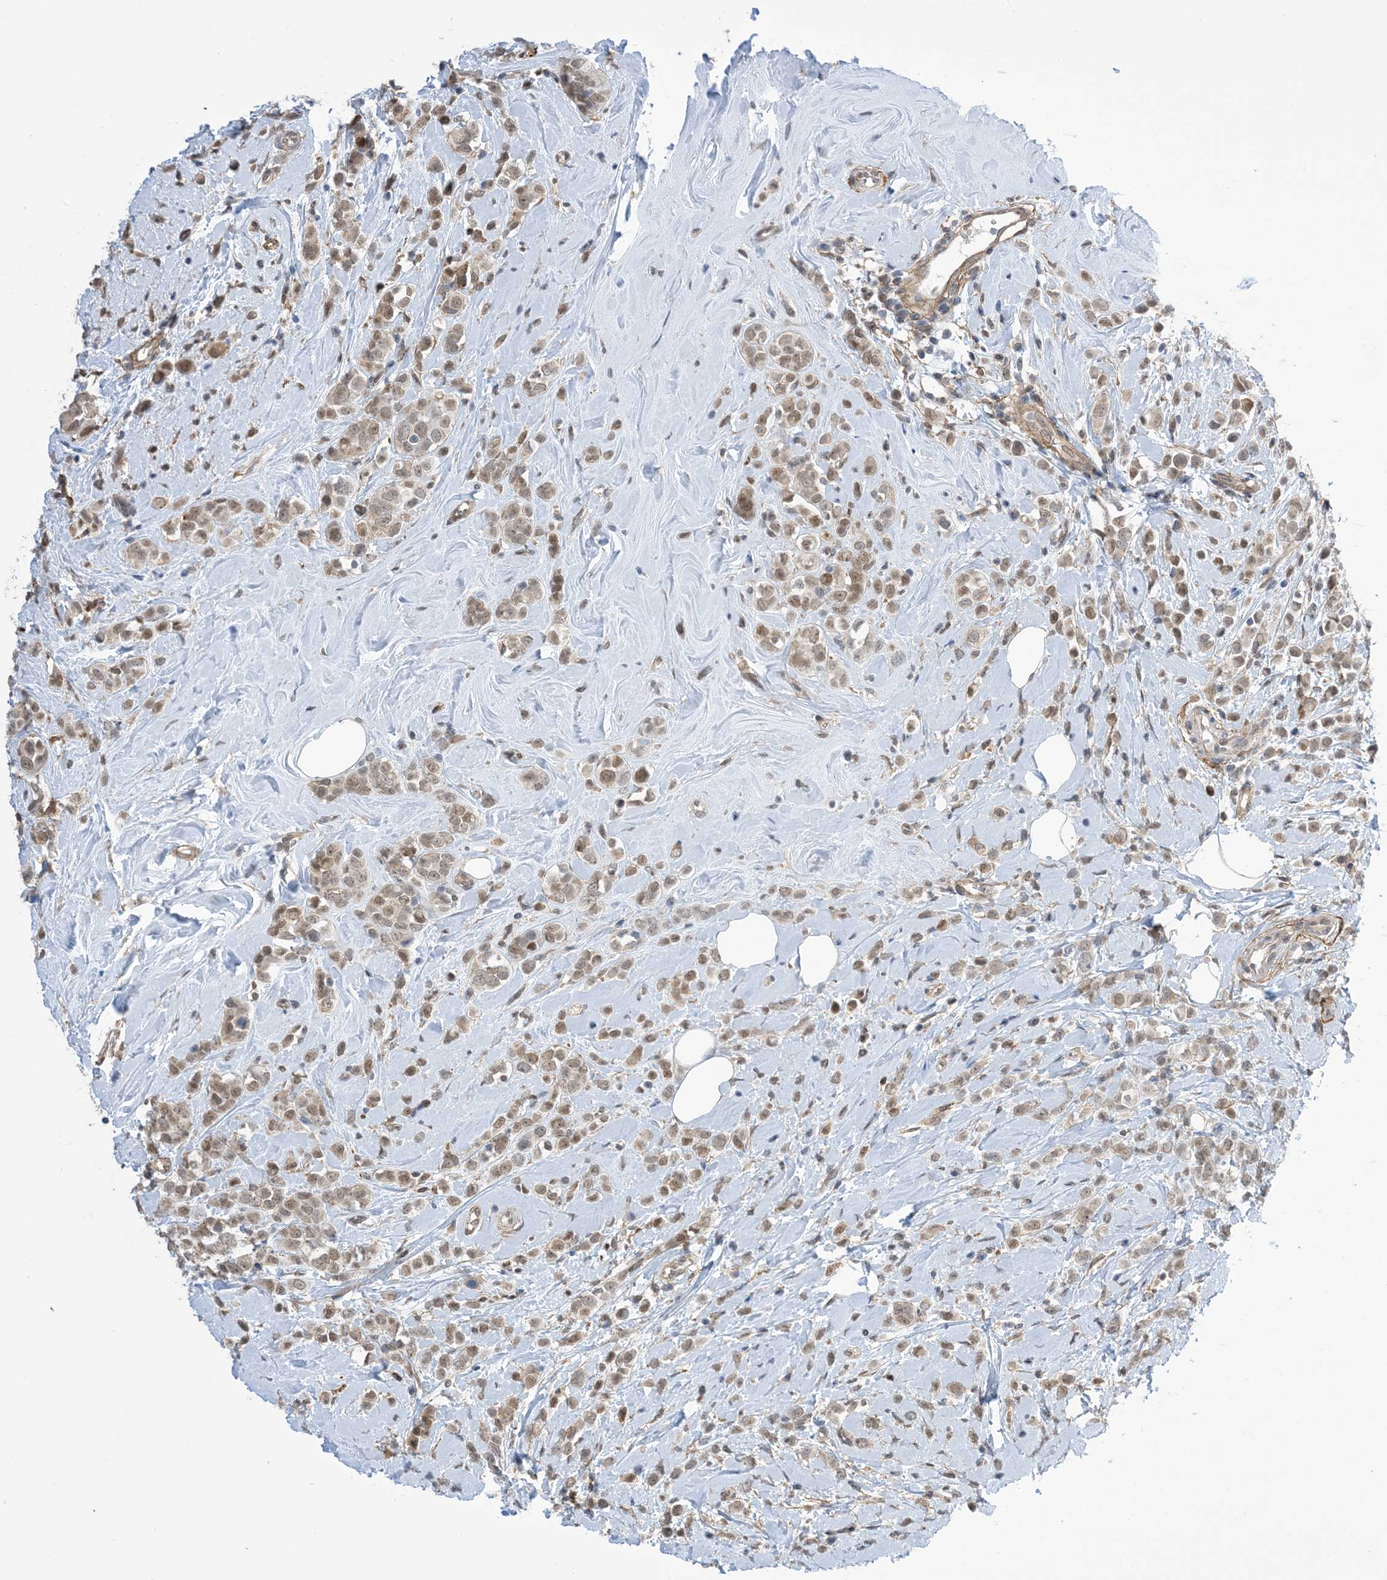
{"staining": {"intensity": "weak", "quantity": ">75%", "location": "cytoplasmic/membranous,nuclear"}, "tissue": "breast cancer", "cell_type": "Tumor cells", "image_type": "cancer", "snomed": [{"axis": "morphology", "description": "Lobular carcinoma"}, {"axis": "topography", "description": "Breast"}], "caption": "High-power microscopy captured an IHC micrograph of breast cancer (lobular carcinoma), revealing weak cytoplasmic/membranous and nuclear expression in approximately >75% of tumor cells. (Brightfield microscopy of DAB IHC at high magnification).", "gene": "ZNF8", "patient": {"sex": "female", "age": 47}}